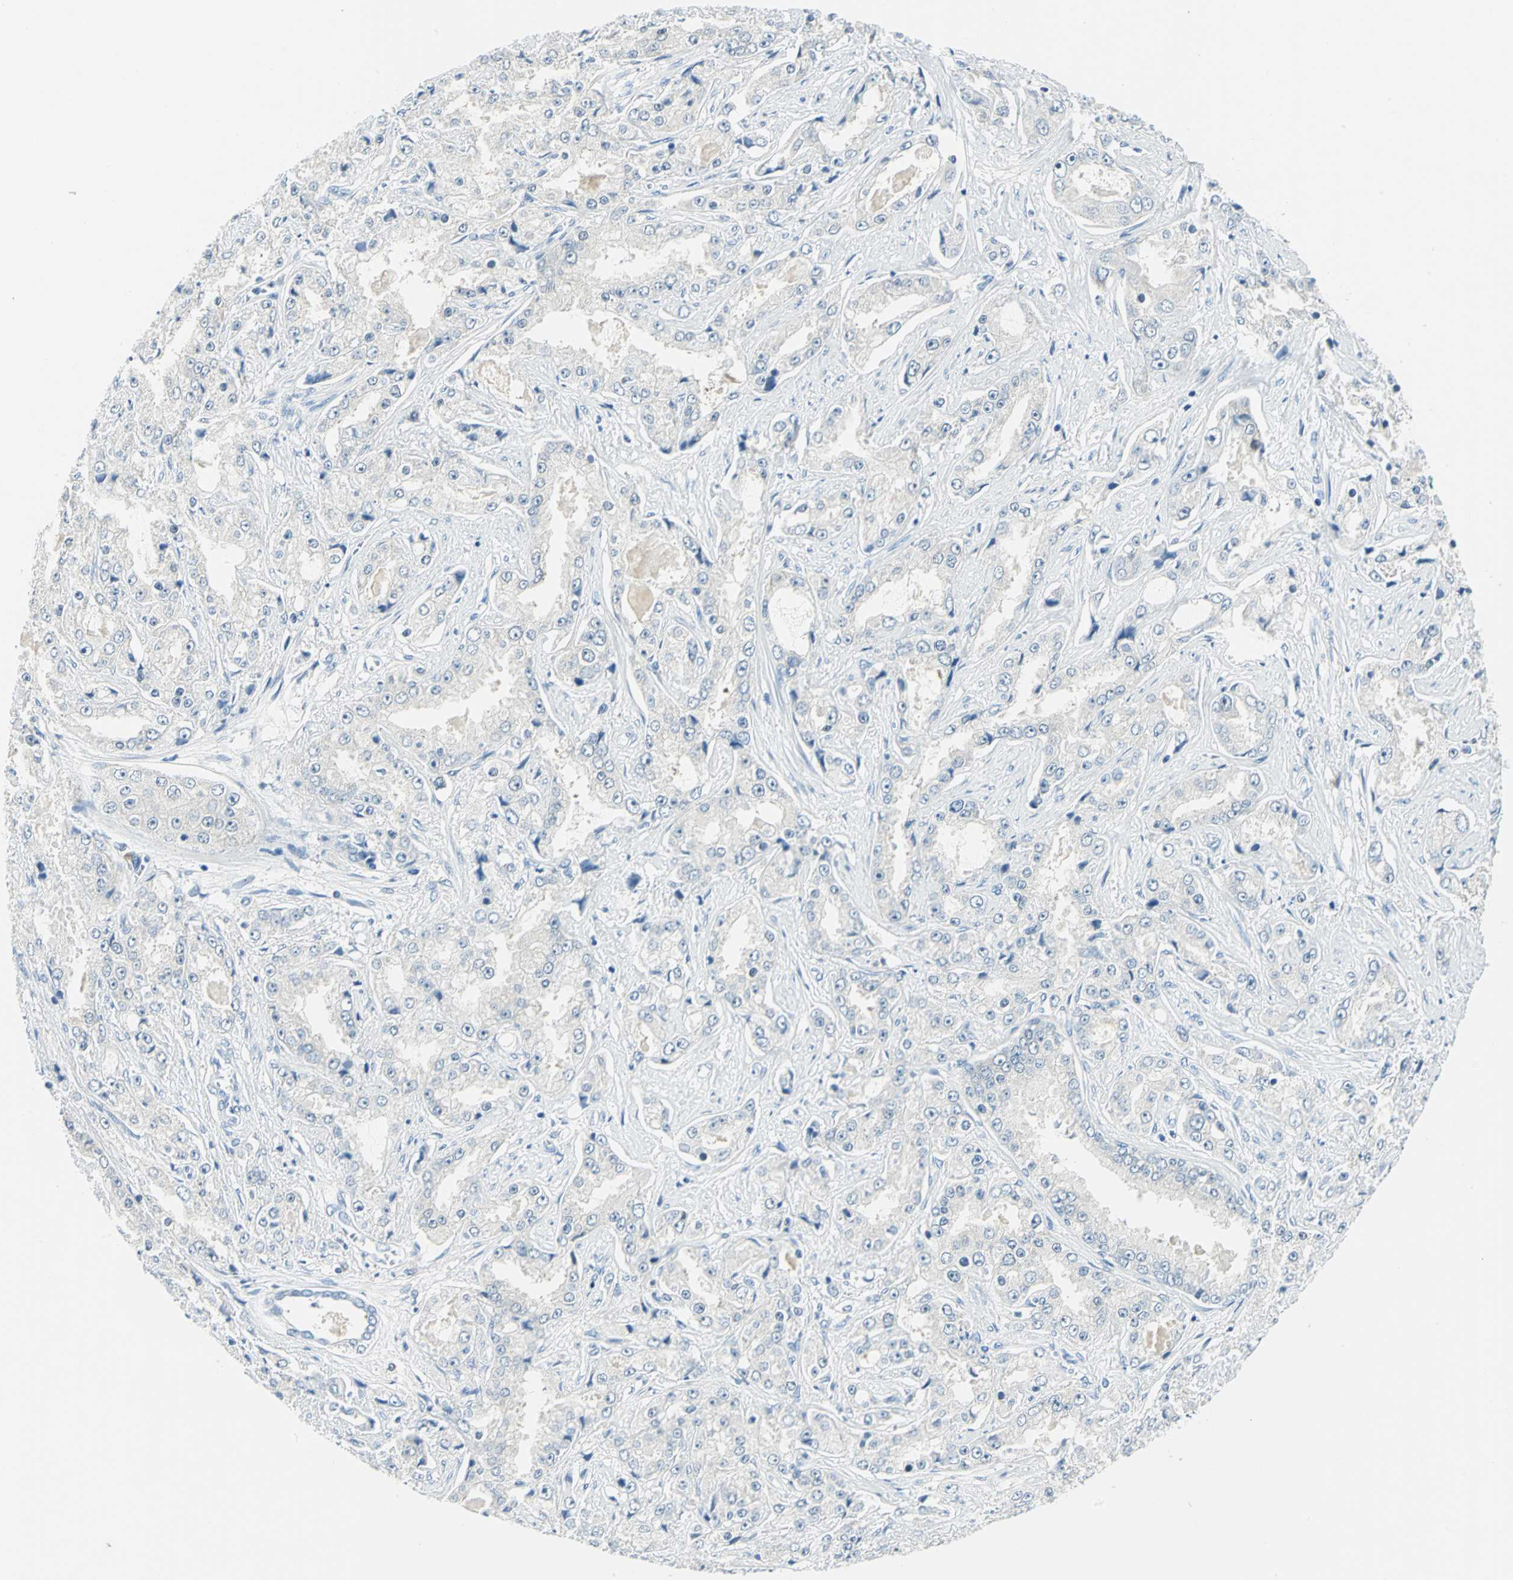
{"staining": {"intensity": "negative", "quantity": "none", "location": "none"}, "tissue": "prostate cancer", "cell_type": "Tumor cells", "image_type": "cancer", "snomed": [{"axis": "morphology", "description": "Adenocarcinoma, High grade"}, {"axis": "topography", "description": "Prostate"}], "caption": "Immunohistochemistry image of human prostate cancer stained for a protein (brown), which exhibits no expression in tumor cells.", "gene": "AKR1A1", "patient": {"sex": "male", "age": 73}}